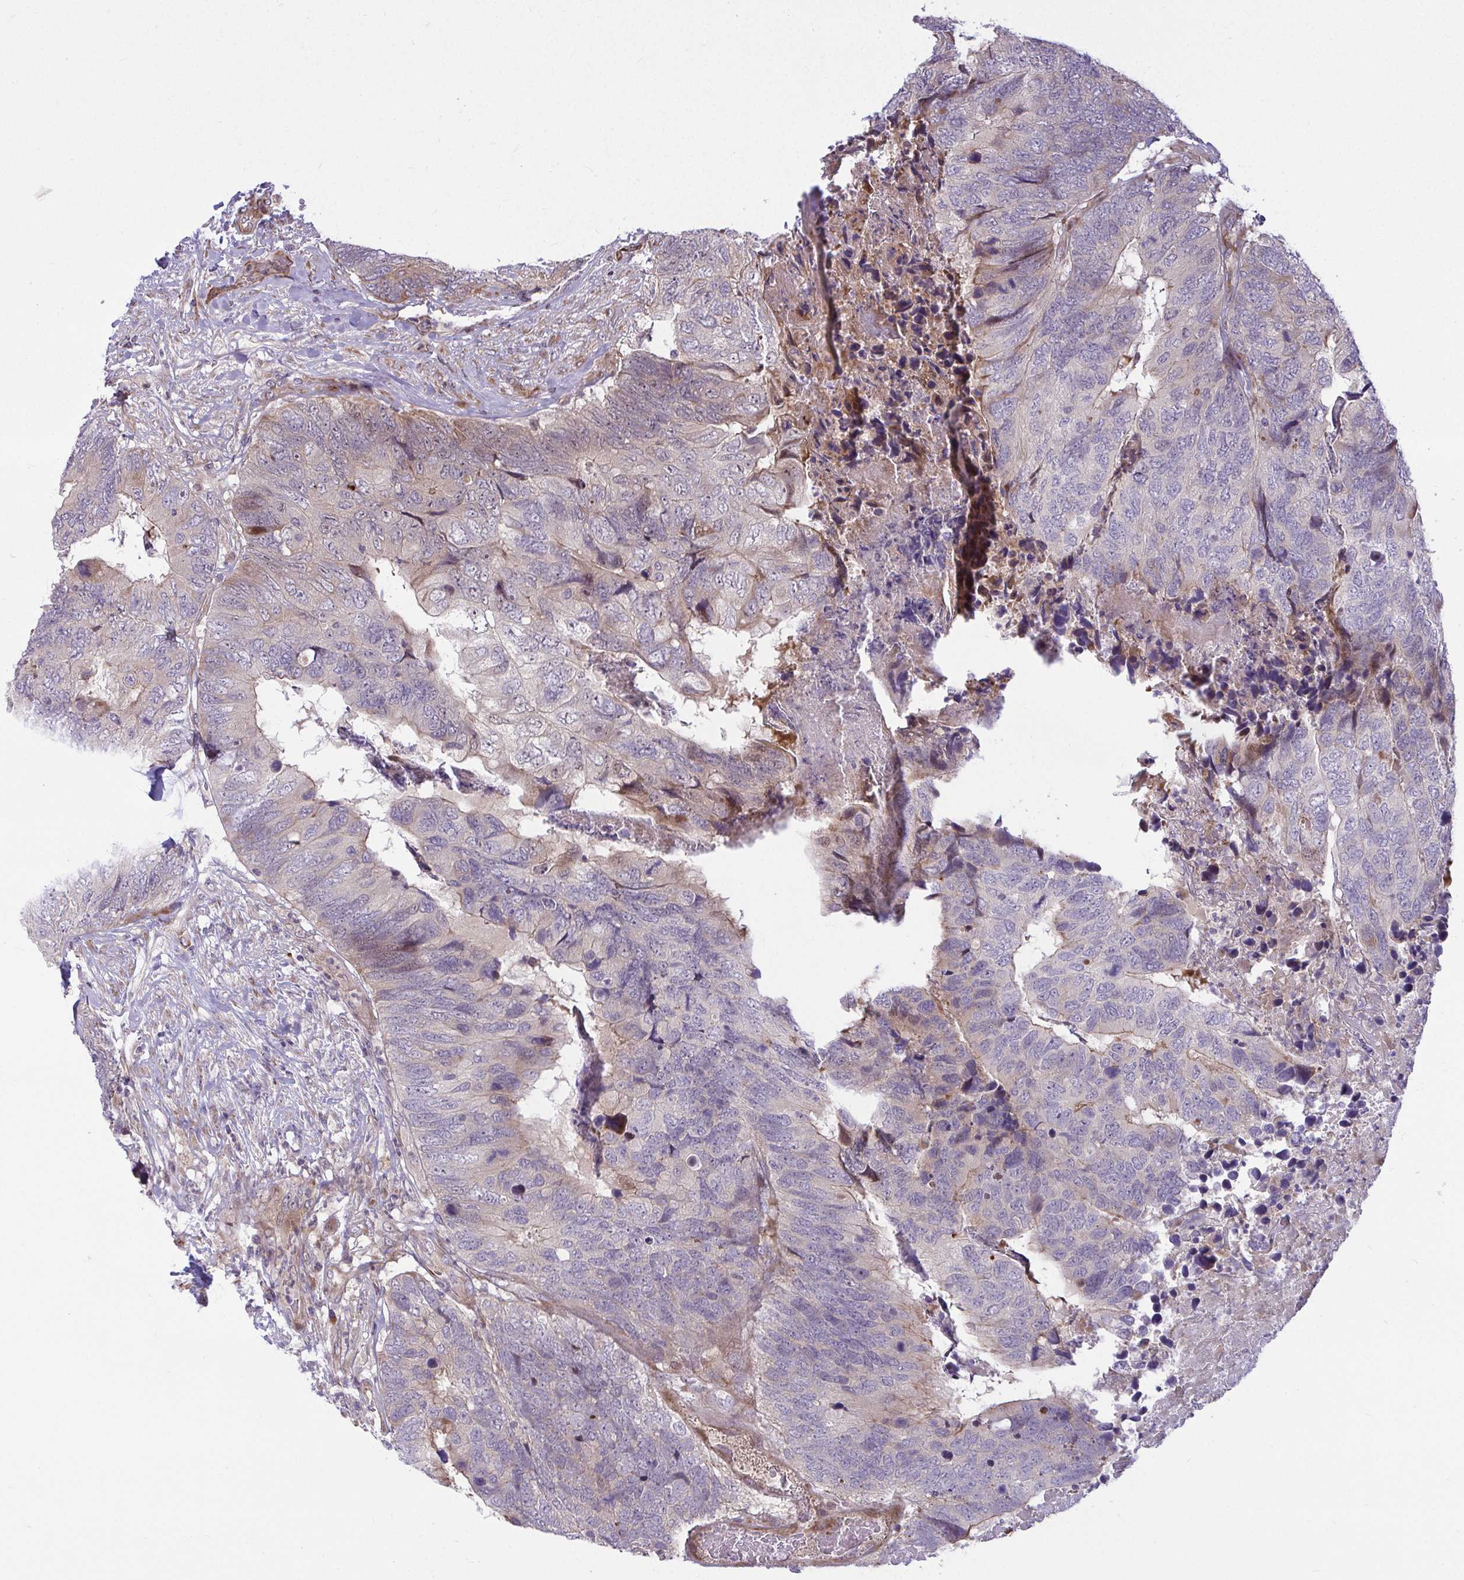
{"staining": {"intensity": "negative", "quantity": "none", "location": "none"}, "tissue": "breast cancer", "cell_type": "Tumor cells", "image_type": "cancer", "snomed": [{"axis": "morphology", "description": "Lobular carcinoma"}, {"axis": "topography", "description": "Breast"}], "caption": "There is no significant expression in tumor cells of breast lobular carcinoma.", "gene": "ZSCAN9", "patient": {"sex": "female", "age": 59}}